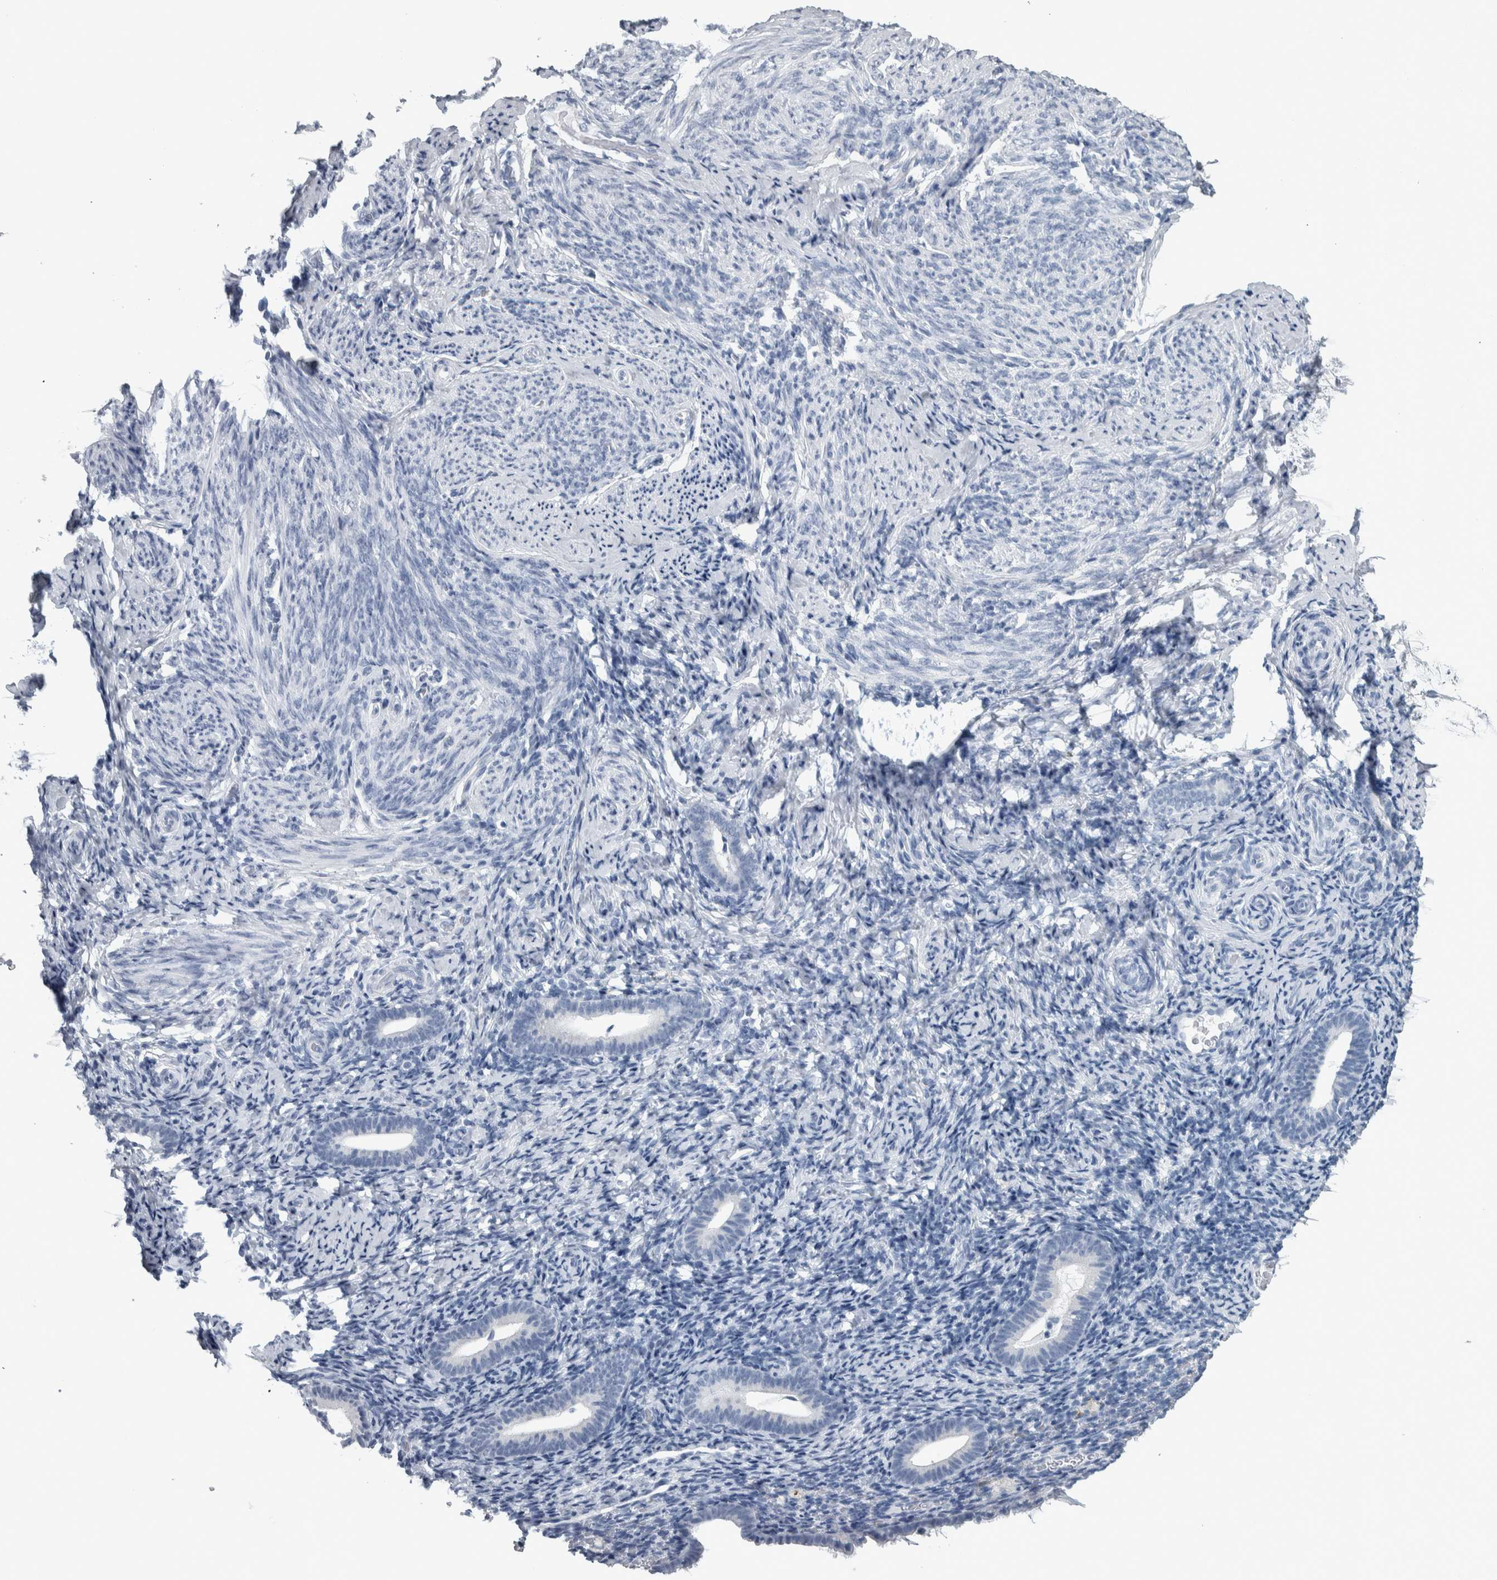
{"staining": {"intensity": "negative", "quantity": "none", "location": "none"}, "tissue": "endometrium", "cell_type": "Cells in endometrial stroma", "image_type": "normal", "snomed": [{"axis": "morphology", "description": "Normal tissue, NOS"}, {"axis": "topography", "description": "Endometrium"}], "caption": "High magnification brightfield microscopy of normal endometrium stained with DAB (3,3'-diaminobenzidine) (brown) and counterstained with hematoxylin (blue): cells in endometrial stroma show no significant expression.", "gene": "CDH17", "patient": {"sex": "female", "age": 51}}